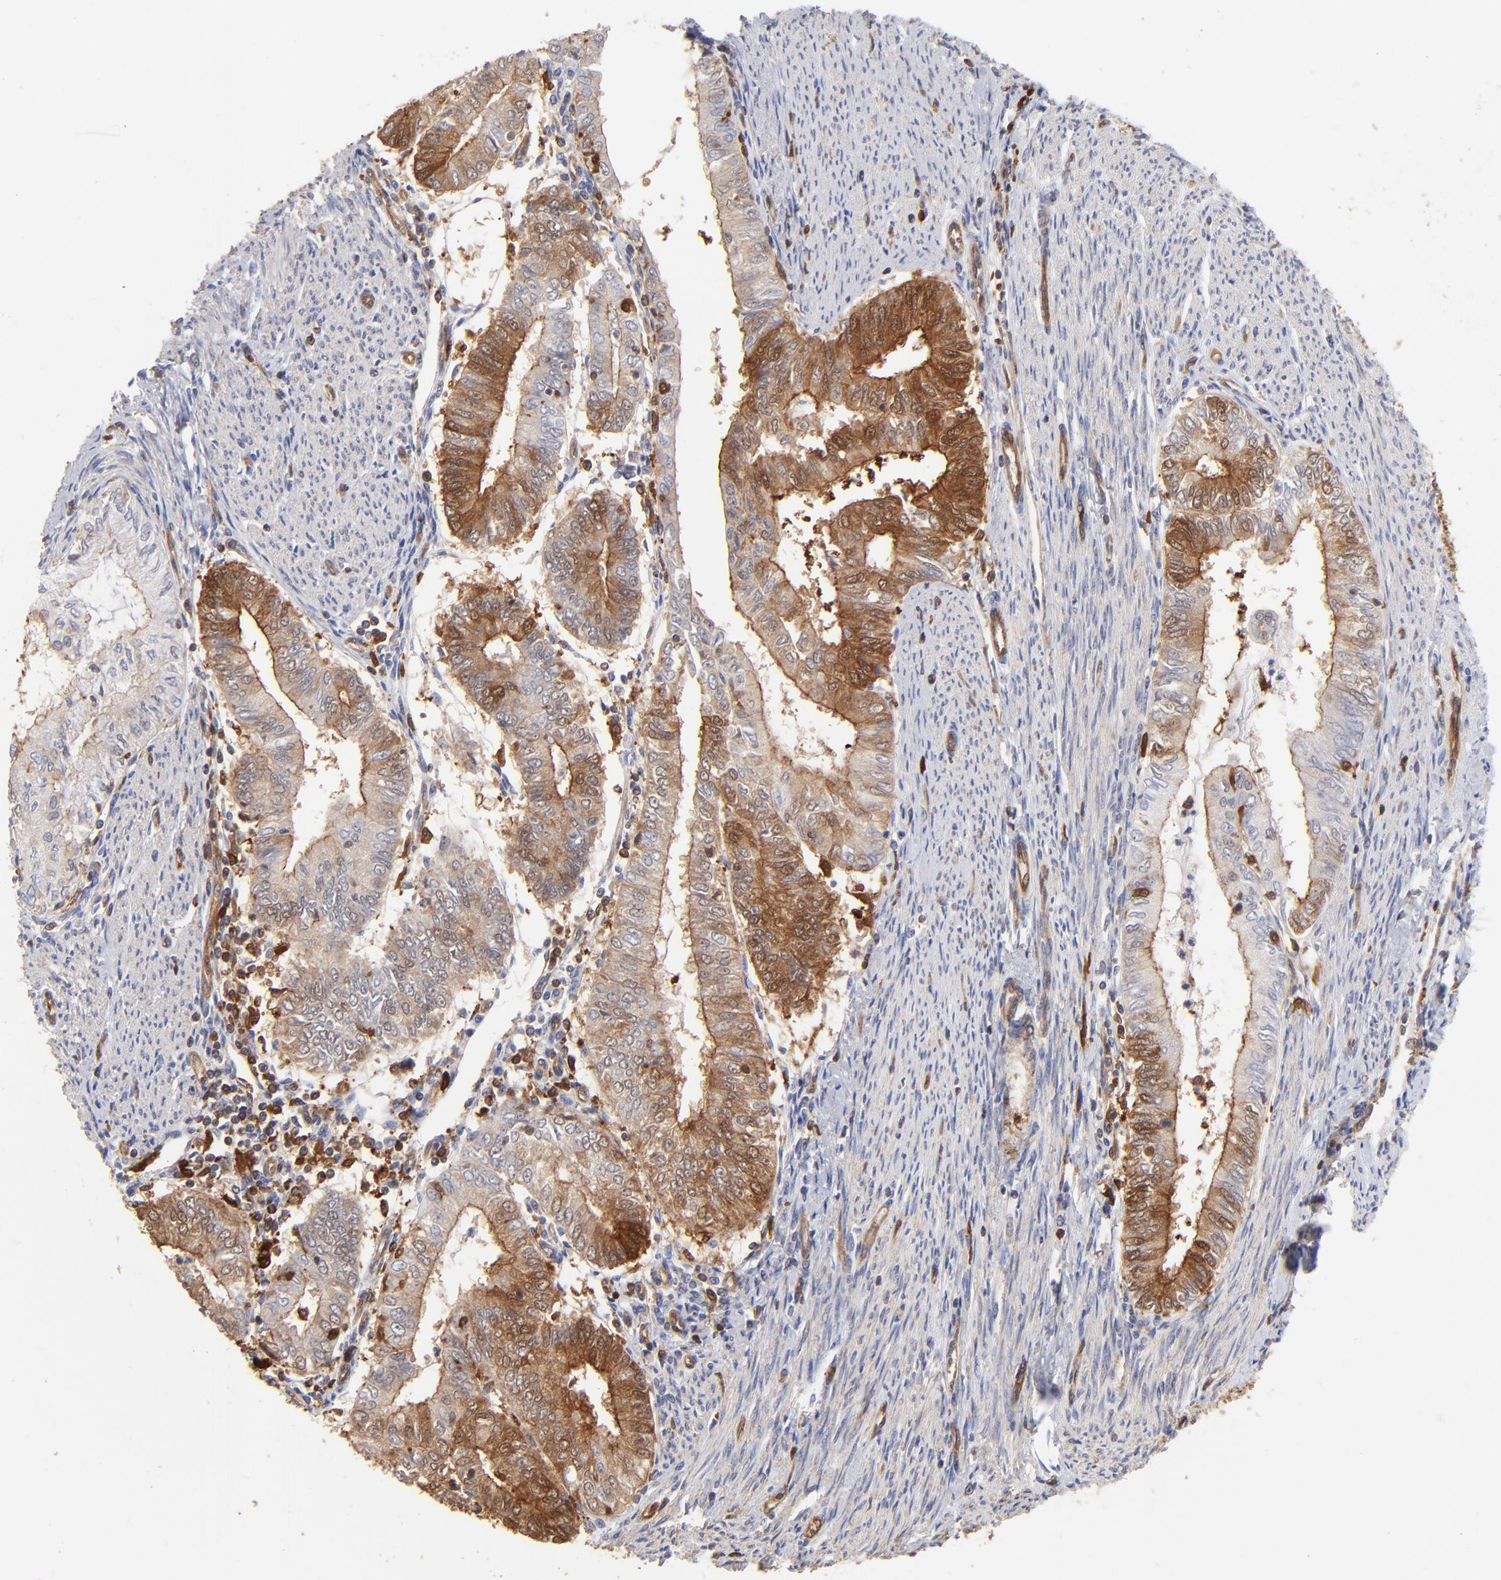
{"staining": {"intensity": "moderate", "quantity": "25%-75%", "location": "cytoplasmic/membranous,nuclear"}, "tissue": "endometrial cancer", "cell_type": "Tumor cells", "image_type": "cancer", "snomed": [{"axis": "morphology", "description": "Adenocarcinoma, NOS"}, {"axis": "topography", "description": "Endometrium"}], "caption": "Endometrial cancer stained with immunohistochemistry (IHC) demonstrates moderate cytoplasmic/membranous and nuclear positivity in about 25%-75% of tumor cells.", "gene": "DCTPP1", "patient": {"sex": "female", "age": 66}}